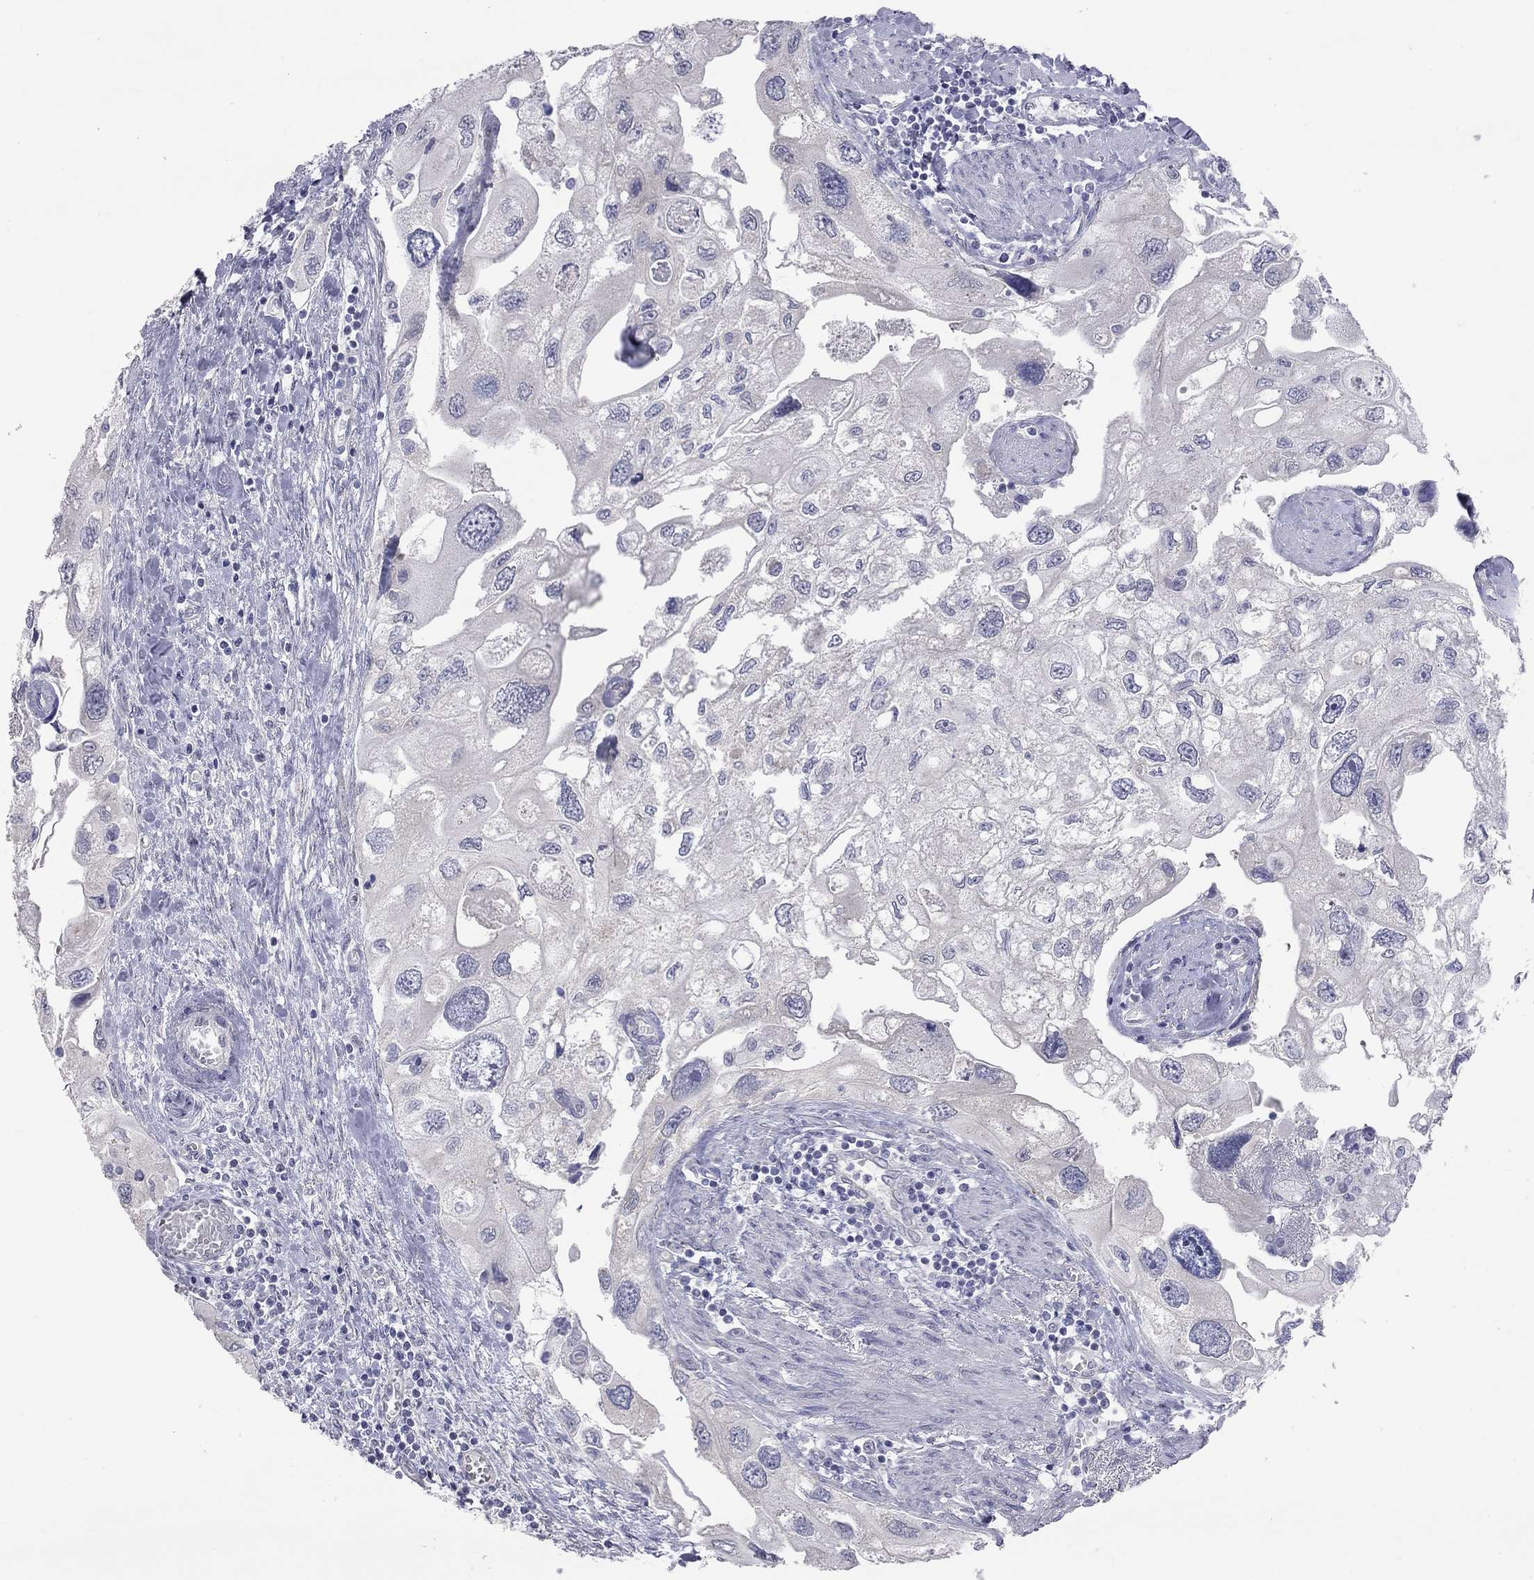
{"staining": {"intensity": "negative", "quantity": "none", "location": "none"}, "tissue": "urothelial cancer", "cell_type": "Tumor cells", "image_type": "cancer", "snomed": [{"axis": "morphology", "description": "Urothelial carcinoma, High grade"}, {"axis": "topography", "description": "Urinary bladder"}], "caption": "Tumor cells show no significant positivity in urothelial cancer.", "gene": "OPRK1", "patient": {"sex": "male", "age": 59}}